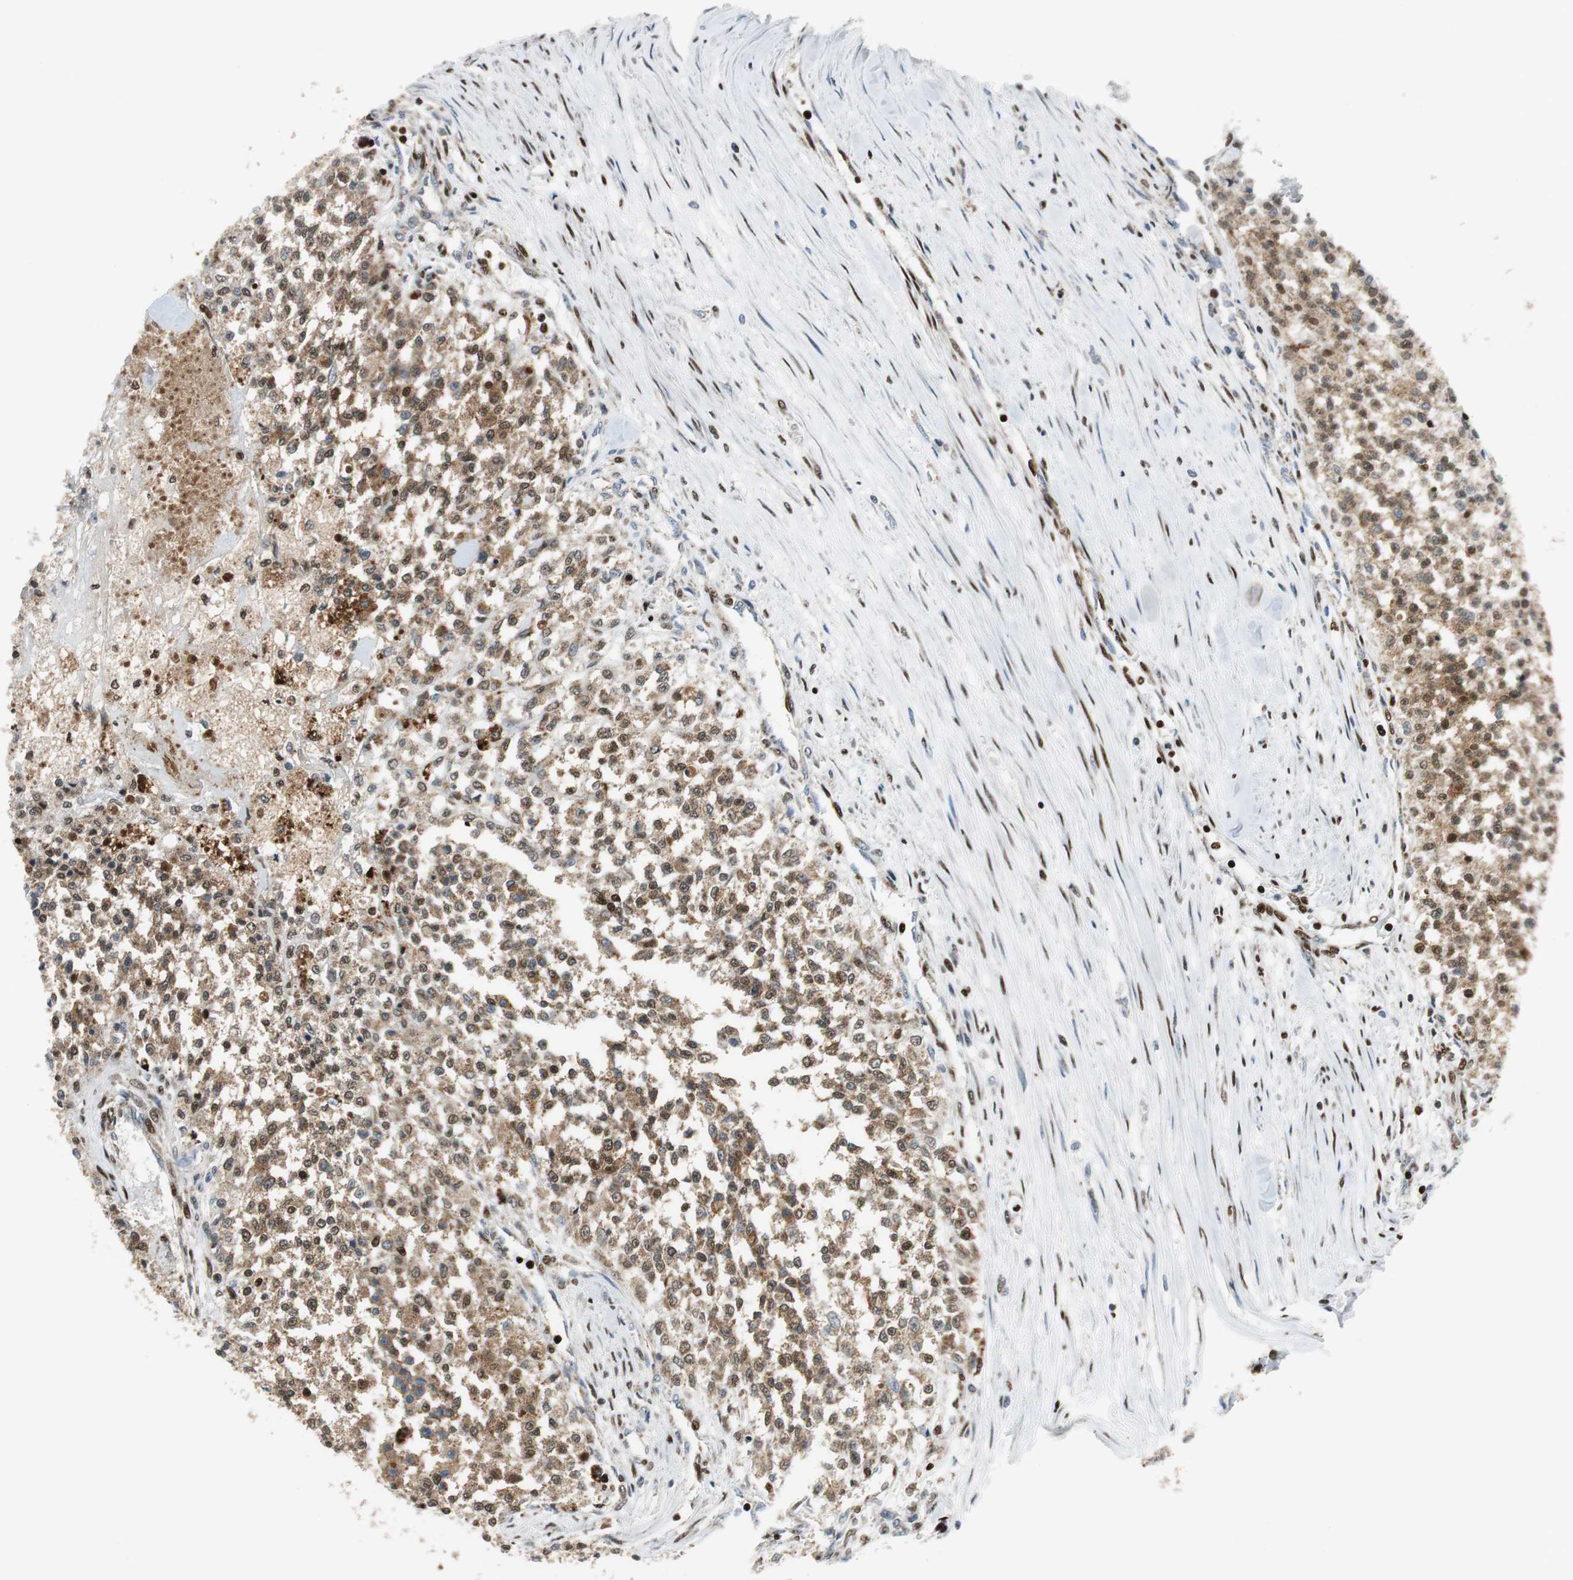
{"staining": {"intensity": "moderate", "quantity": "25%-75%", "location": "cytoplasmic/membranous"}, "tissue": "testis cancer", "cell_type": "Tumor cells", "image_type": "cancer", "snomed": [{"axis": "morphology", "description": "Seminoma, NOS"}, {"axis": "topography", "description": "Testis"}], "caption": "Tumor cells exhibit moderate cytoplasmic/membranous positivity in about 25%-75% of cells in testis cancer.", "gene": "HDAC1", "patient": {"sex": "male", "age": 59}}